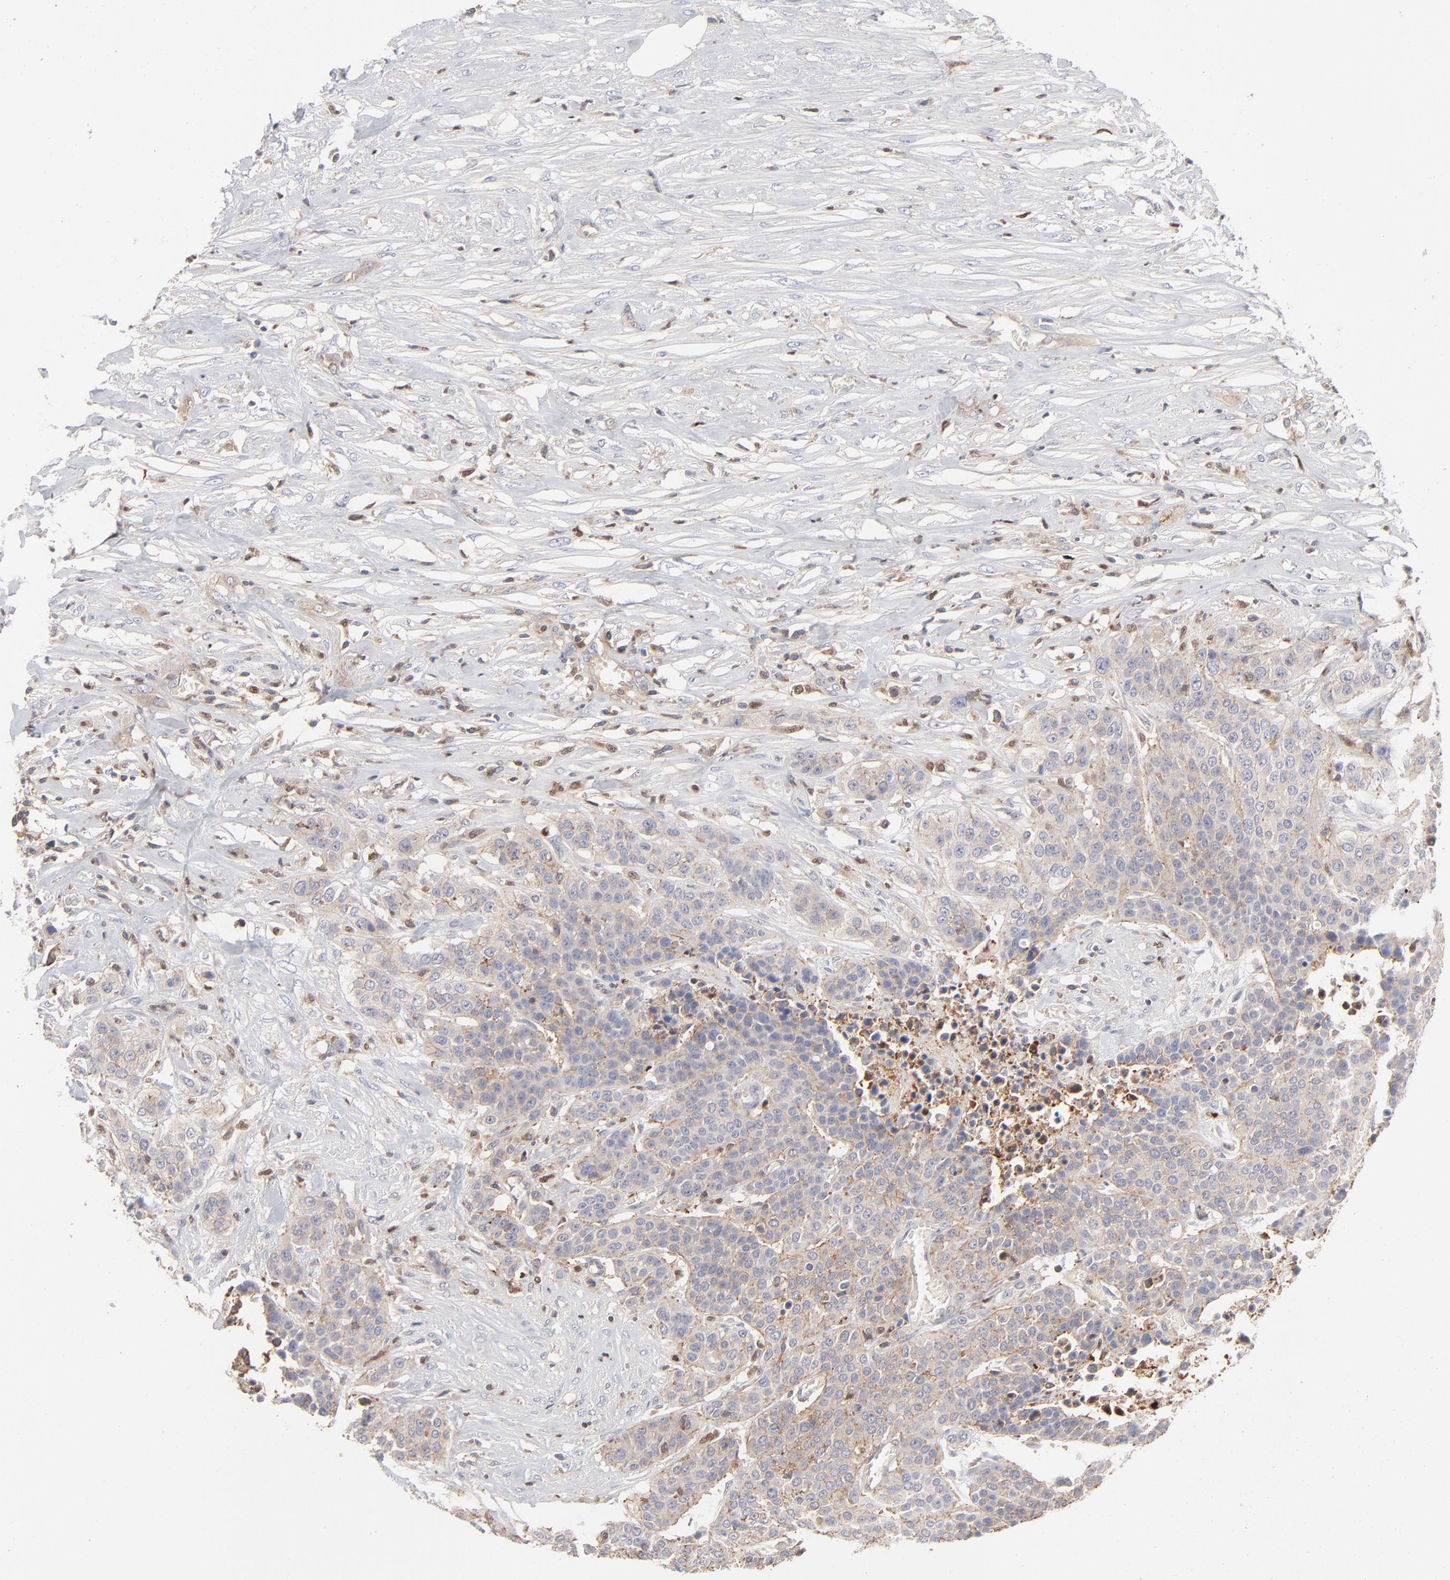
{"staining": {"intensity": "negative", "quantity": "none", "location": "none"}, "tissue": "urothelial cancer", "cell_type": "Tumor cells", "image_type": "cancer", "snomed": [{"axis": "morphology", "description": "Urothelial carcinoma, High grade"}, {"axis": "topography", "description": "Urinary bladder"}], "caption": "Tumor cells are negative for brown protein staining in urothelial carcinoma (high-grade).", "gene": "ARHGEF6", "patient": {"sex": "male", "age": 74}}